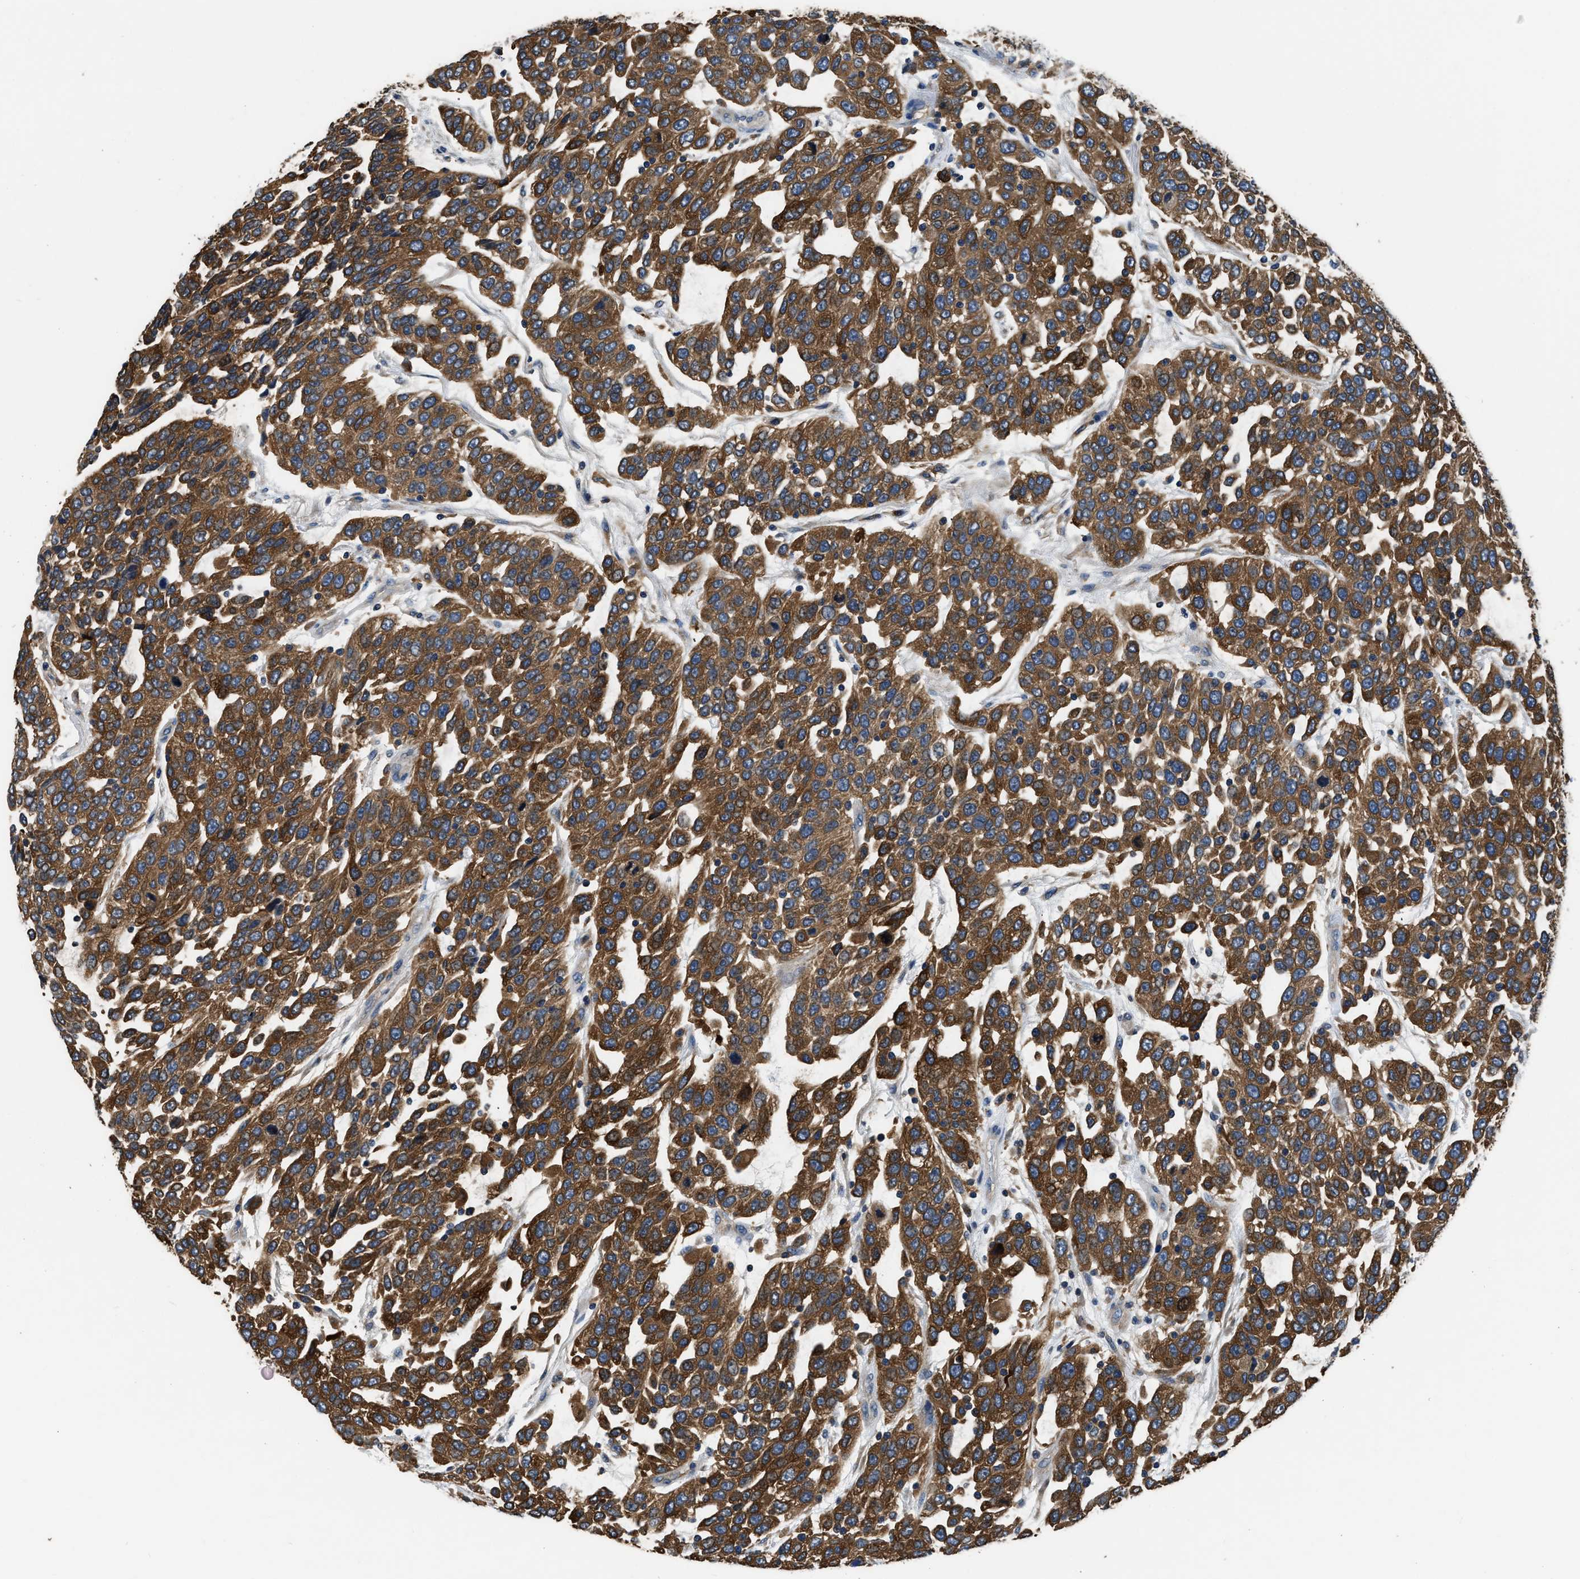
{"staining": {"intensity": "strong", "quantity": ">75%", "location": "cytoplasmic/membranous"}, "tissue": "urothelial cancer", "cell_type": "Tumor cells", "image_type": "cancer", "snomed": [{"axis": "morphology", "description": "Urothelial carcinoma, High grade"}, {"axis": "topography", "description": "Urinary bladder"}], "caption": "This histopathology image exhibits IHC staining of human urothelial cancer, with high strong cytoplasmic/membranous staining in about >75% of tumor cells.", "gene": "PKM", "patient": {"sex": "female", "age": 80}}